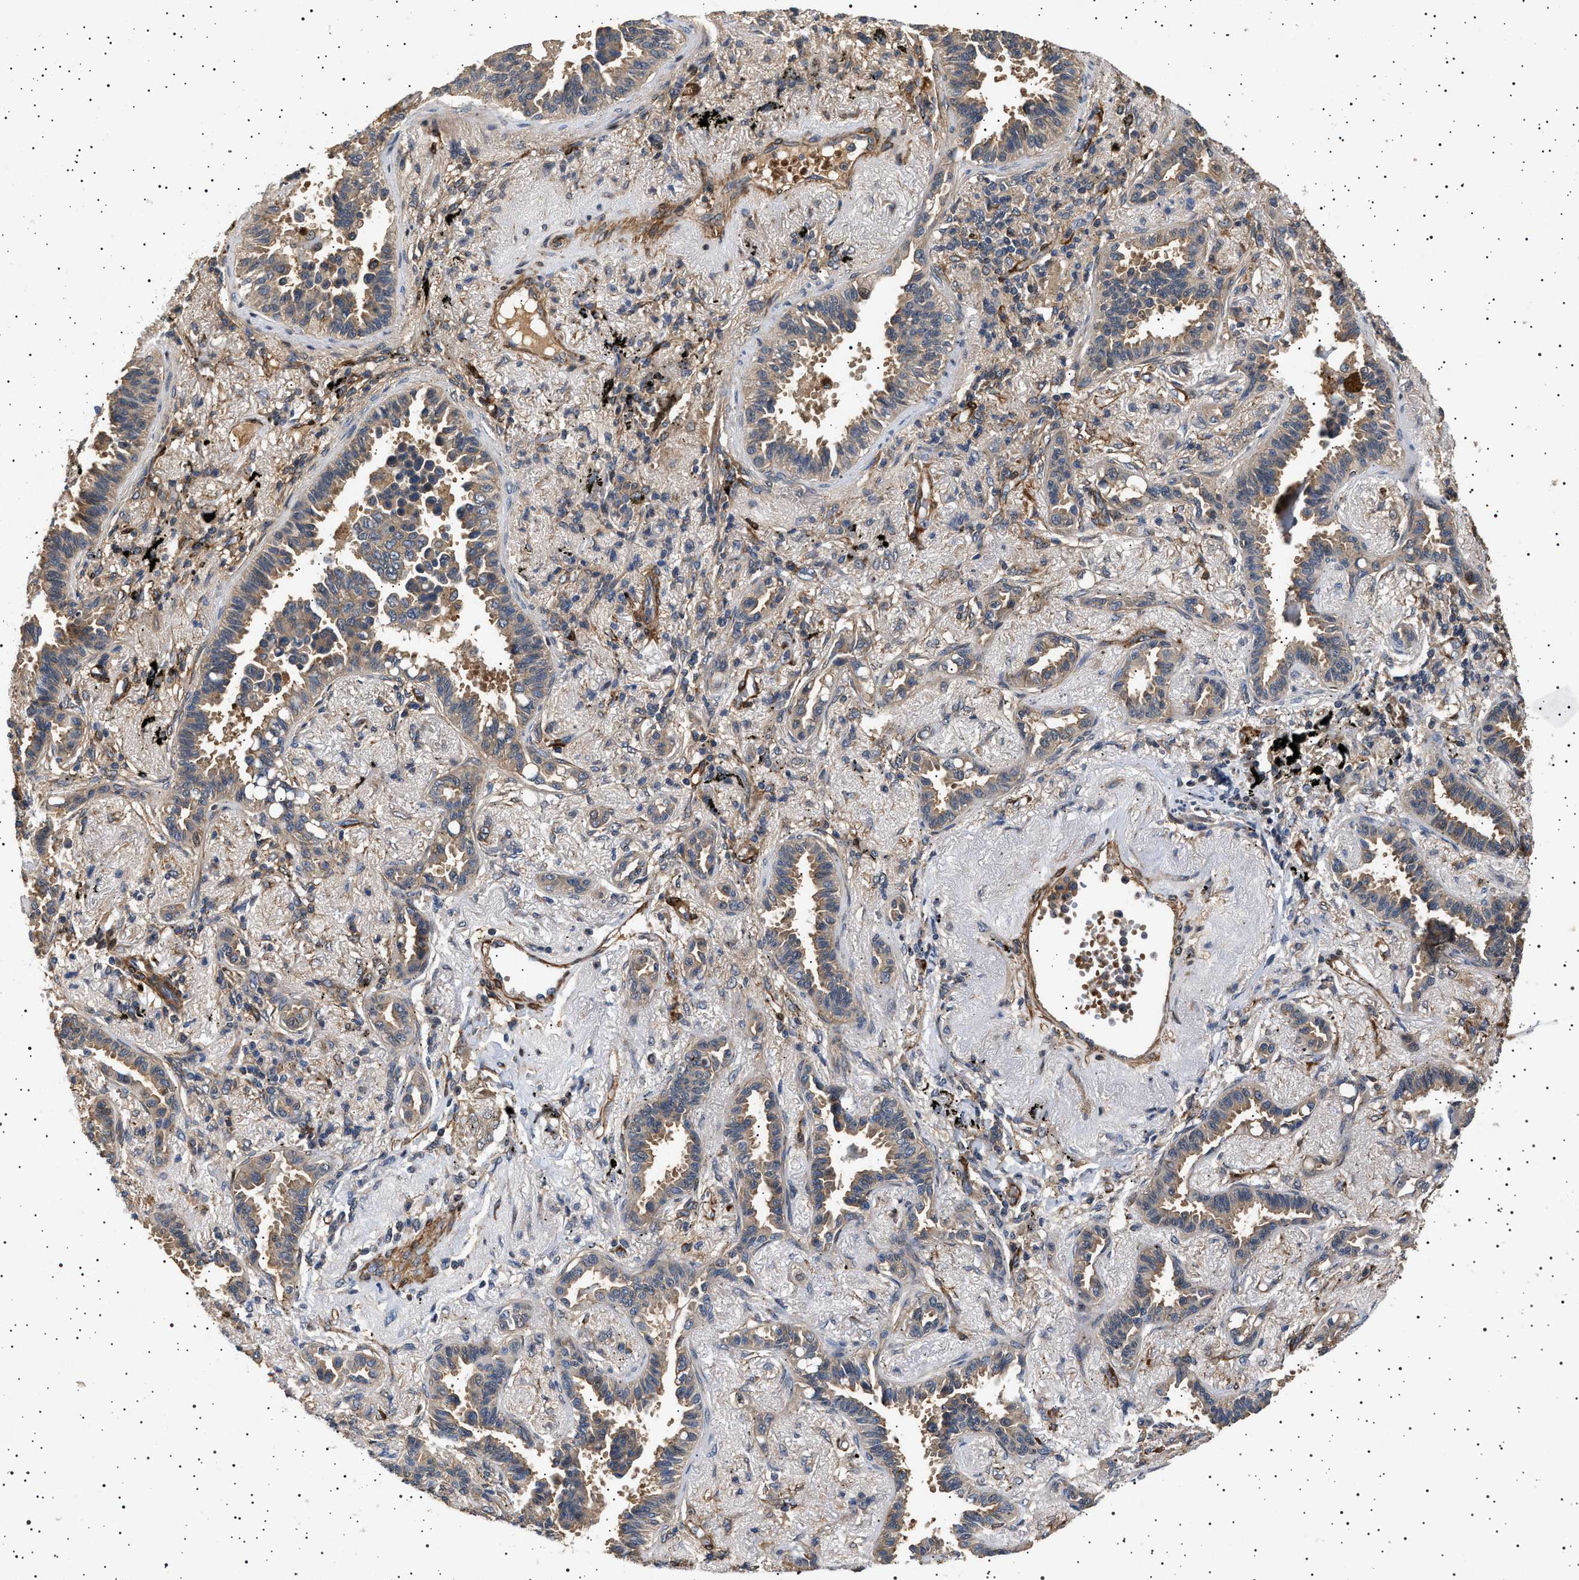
{"staining": {"intensity": "weak", "quantity": ">75%", "location": "cytoplasmic/membranous"}, "tissue": "lung cancer", "cell_type": "Tumor cells", "image_type": "cancer", "snomed": [{"axis": "morphology", "description": "Adenocarcinoma, NOS"}, {"axis": "topography", "description": "Lung"}], "caption": "Tumor cells demonstrate low levels of weak cytoplasmic/membranous expression in approximately >75% of cells in human lung adenocarcinoma. (DAB = brown stain, brightfield microscopy at high magnification).", "gene": "GUCY1B1", "patient": {"sex": "male", "age": 59}}